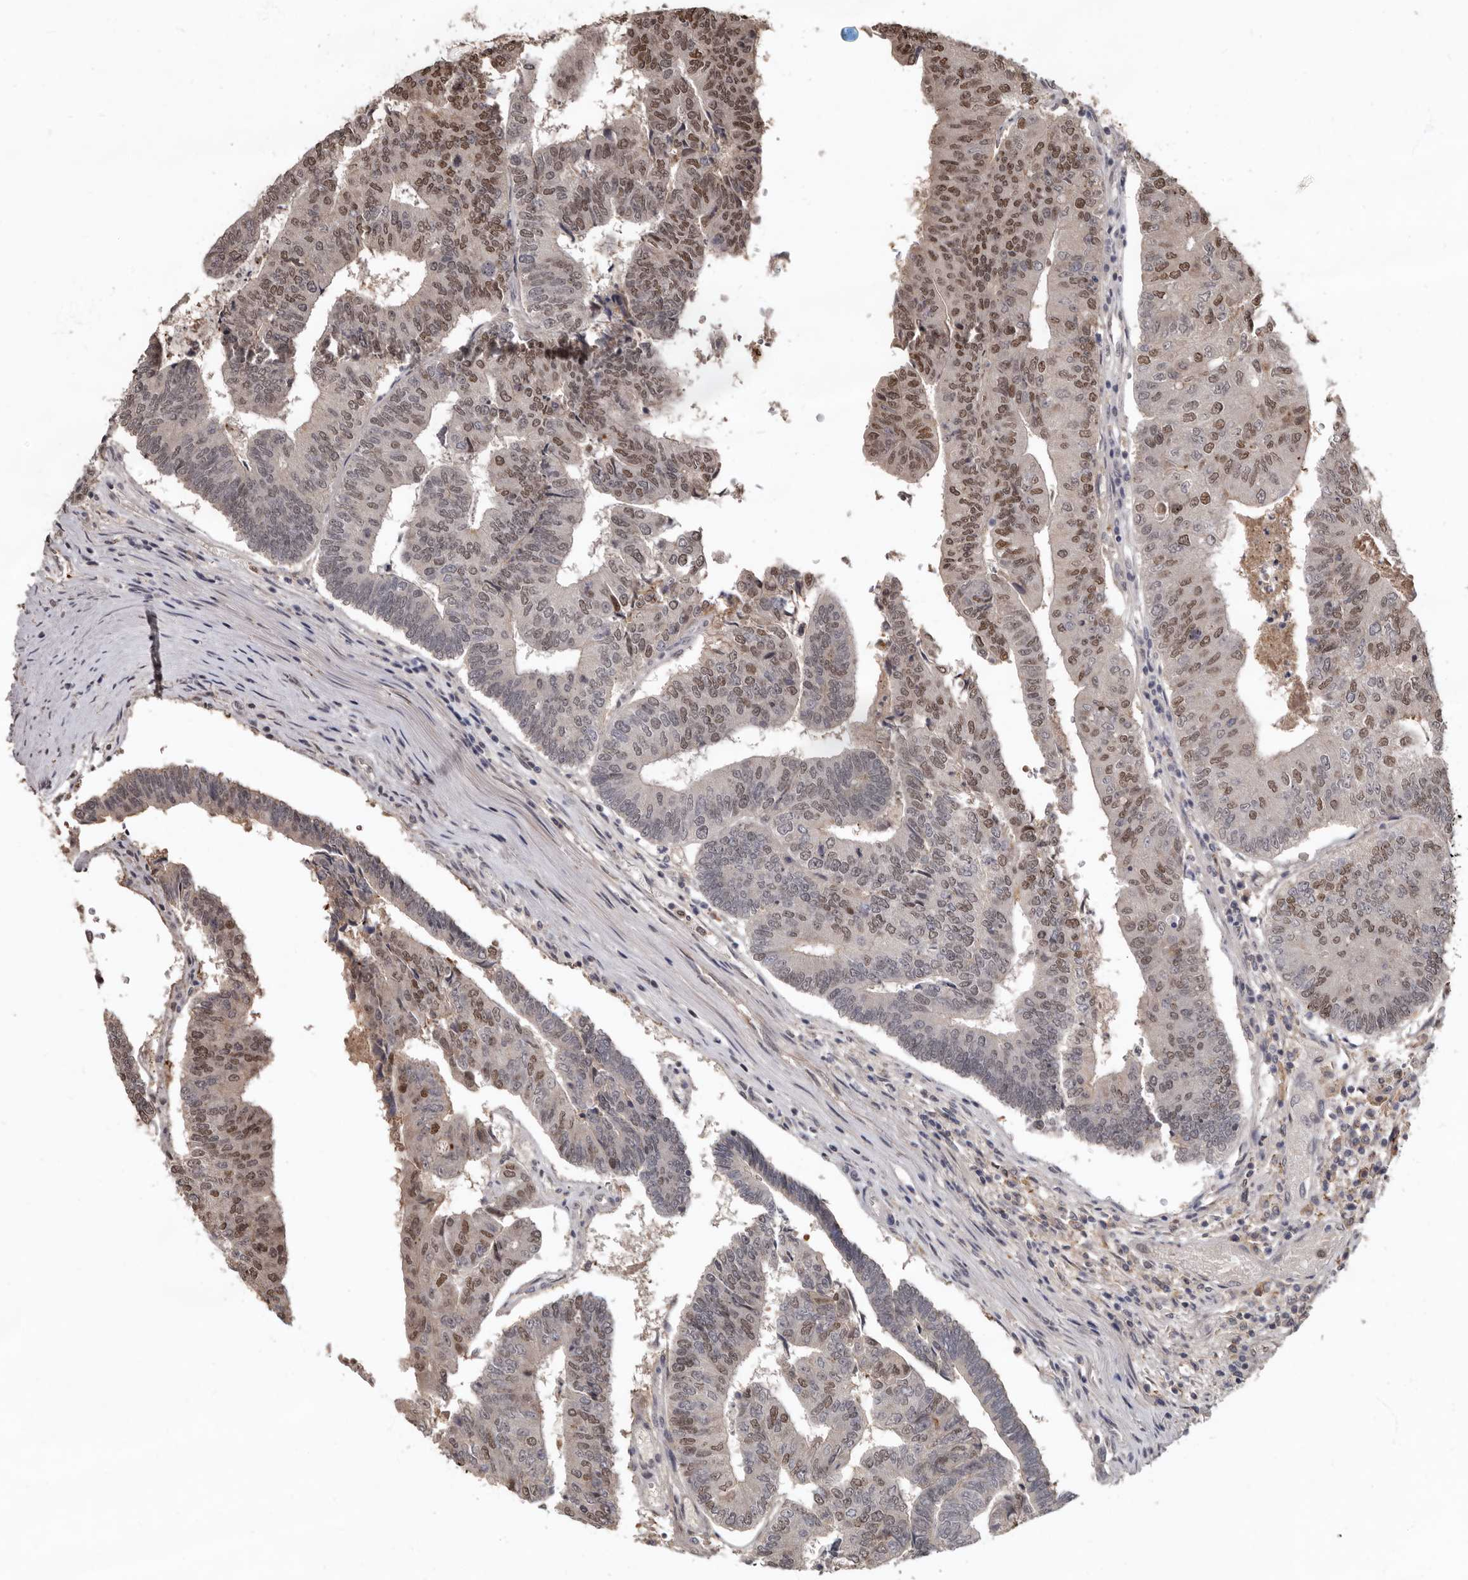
{"staining": {"intensity": "moderate", "quantity": "25%-75%", "location": "cytoplasmic/membranous,nuclear"}, "tissue": "colorectal cancer", "cell_type": "Tumor cells", "image_type": "cancer", "snomed": [{"axis": "morphology", "description": "Adenocarcinoma, NOS"}, {"axis": "topography", "description": "Colon"}], "caption": "About 25%-75% of tumor cells in colorectal cancer (adenocarcinoma) exhibit moderate cytoplasmic/membranous and nuclear protein staining as visualized by brown immunohistochemical staining.", "gene": "LRGUK", "patient": {"sex": "female", "age": 67}}